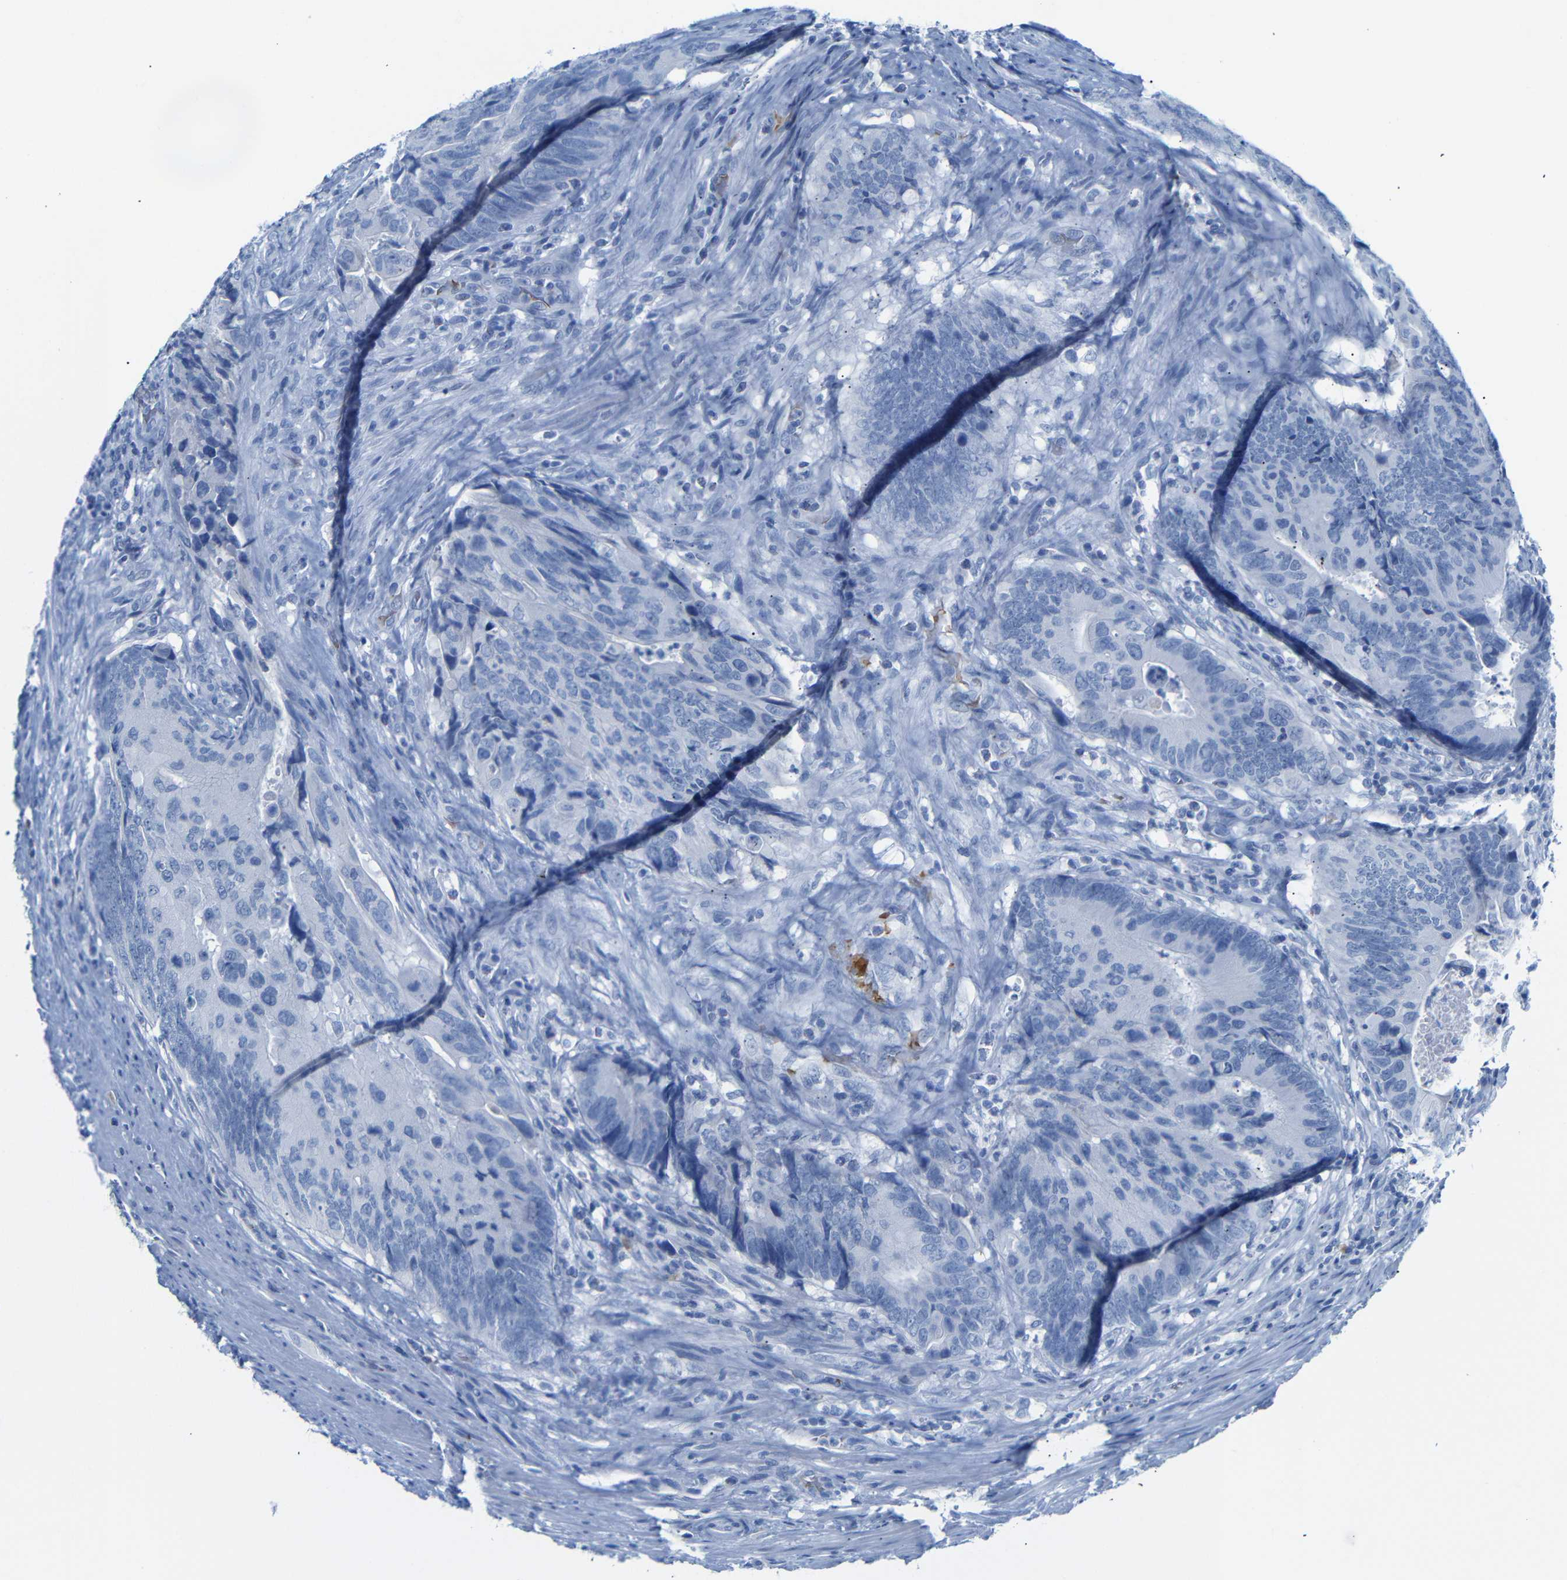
{"staining": {"intensity": "negative", "quantity": "none", "location": "none"}, "tissue": "colorectal cancer", "cell_type": "Tumor cells", "image_type": "cancer", "snomed": [{"axis": "morphology", "description": "Normal tissue, NOS"}, {"axis": "morphology", "description": "Adenocarcinoma, NOS"}, {"axis": "topography", "description": "Colon"}], "caption": "High power microscopy micrograph of an IHC micrograph of adenocarcinoma (colorectal), revealing no significant expression in tumor cells. (DAB (3,3'-diaminobenzidine) immunohistochemistry (IHC) with hematoxylin counter stain).", "gene": "ERVMER34-1", "patient": {"sex": "male", "age": 56}}